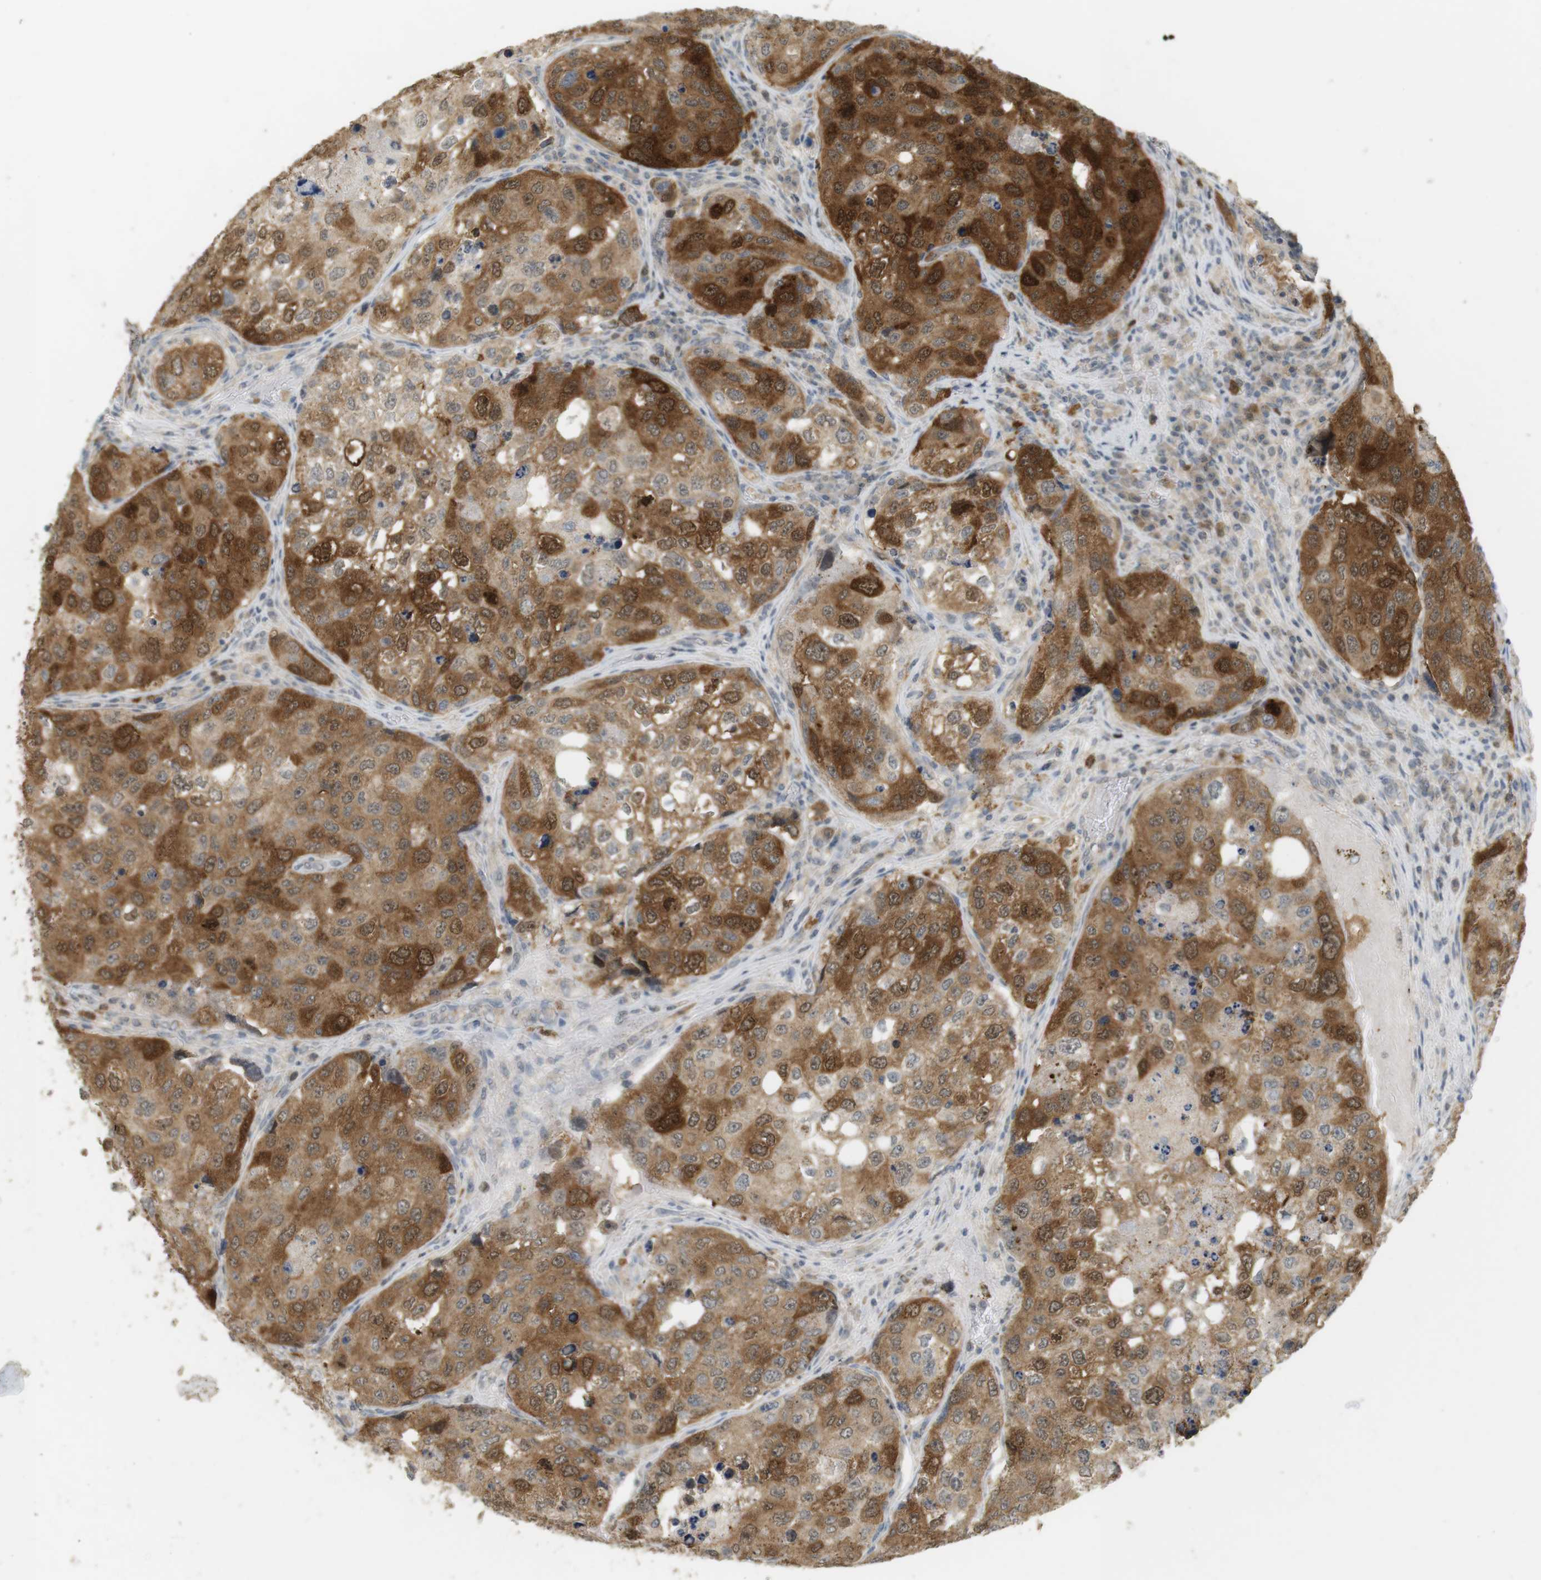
{"staining": {"intensity": "moderate", "quantity": ">75%", "location": "cytoplasmic/membranous"}, "tissue": "urothelial cancer", "cell_type": "Tumor cells", "image_type": "cancer", "snomed": [{"axis": "morphology", "description": "Urothelial carcinoma, High grade"}, {"axis": "topography", "description": "Lymph node"}, {"axis": "topography", "description": "Urinary bladder"}], "caption": "Protein analysis of urothelial carcinoma (high-grade) tissue demonstrates moderate cytoplasmic/membranous expression in approximately >75% of tumor cells.", "gene": "TTK", "patient": {"sex": "male", "age": 51}}